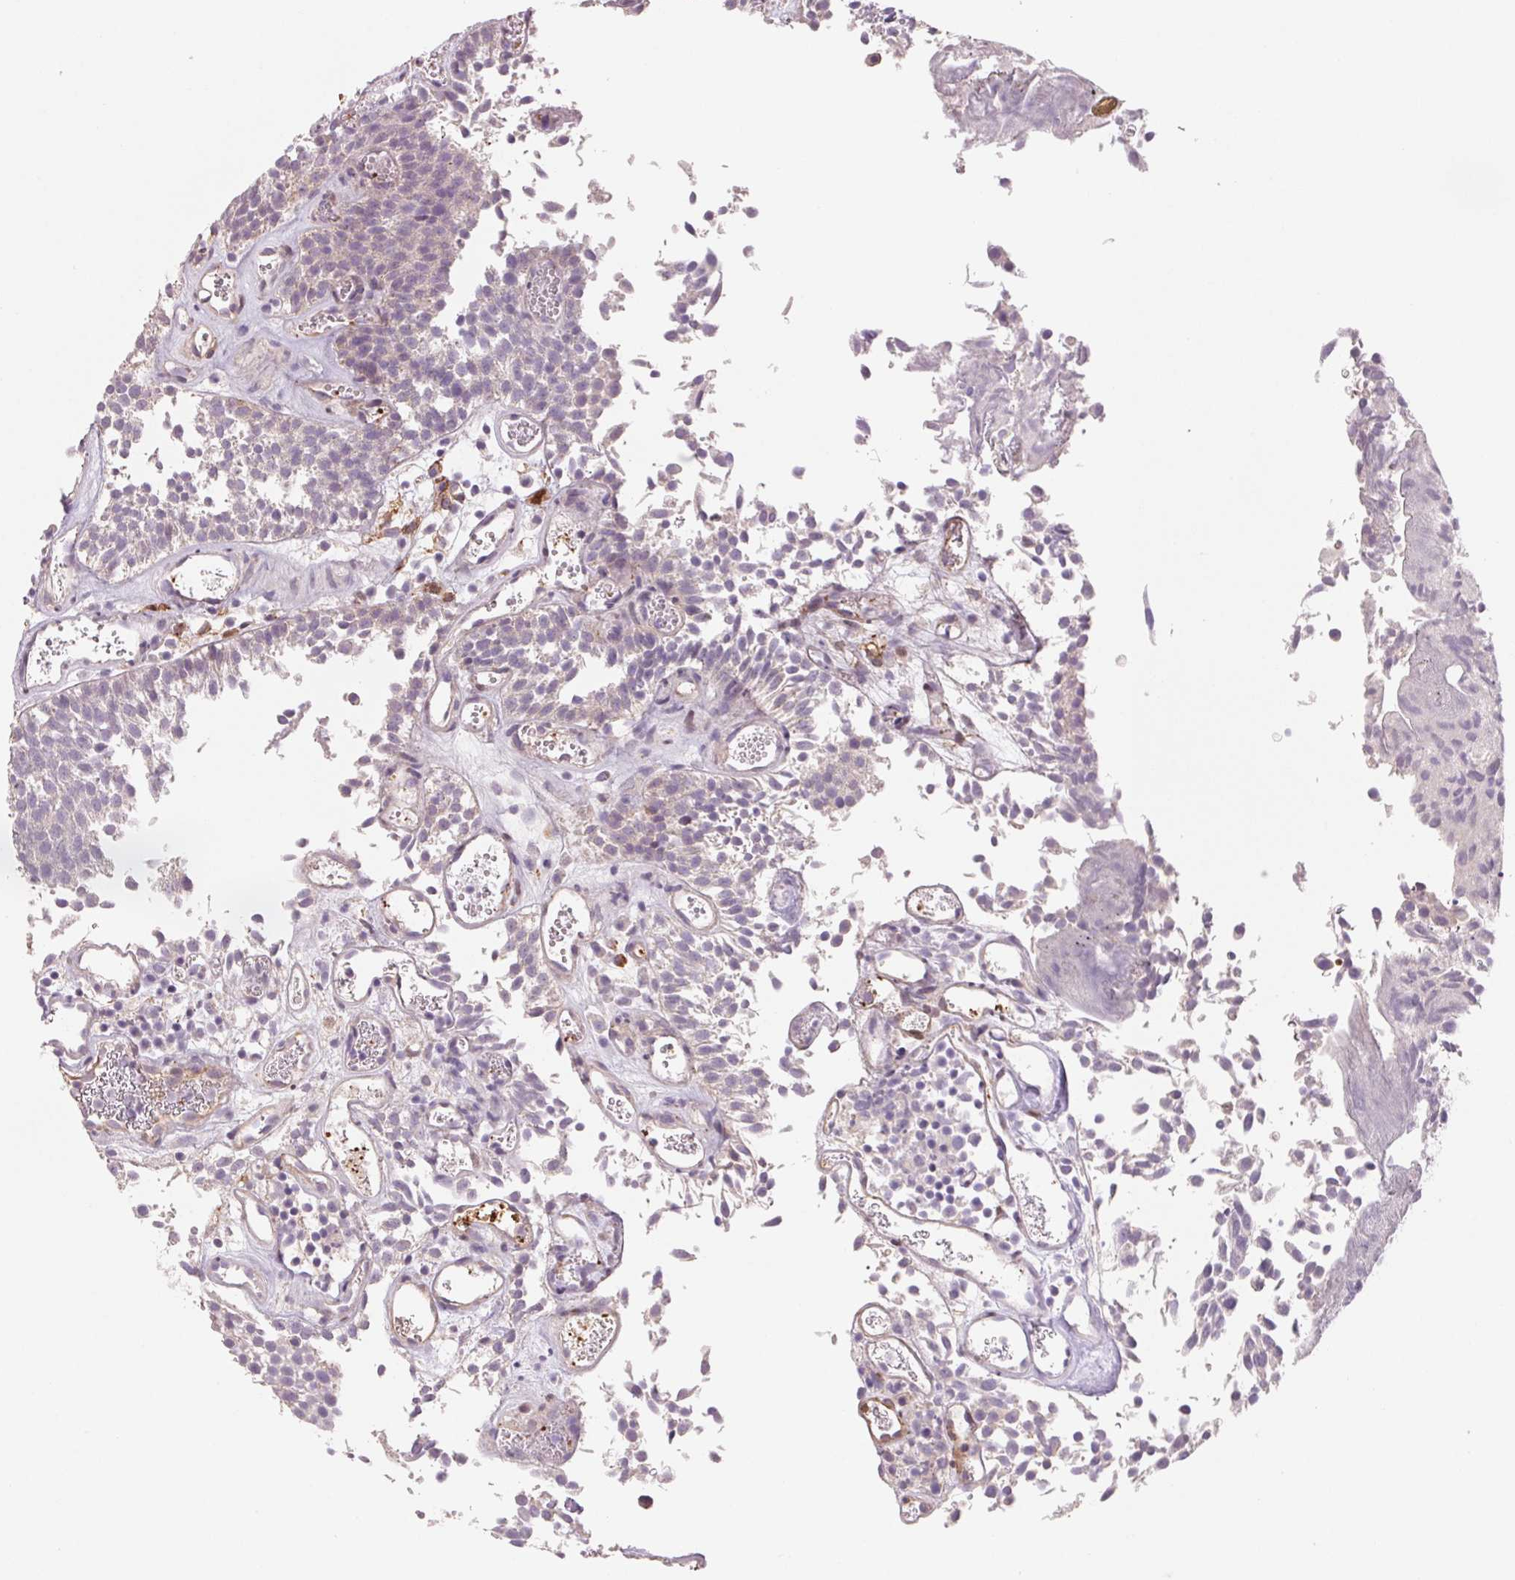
{"staining": {"intensity": "negative", "quantity": "none", "location": "none"}, "tissue": "urothelial cancer", "cell_type": "Tumor cells", "image_type": "cancer", "snomed": [{"axis": "morphology", "description": "Urothelial carcinoma, Low grade"}, {"axis": "topography", "description": "Urinary bladder"}], "caption": "An image of human low-grade urothelial carcinoma is negative for staining in tumor cells.", "gene": "ANKRD13B", "patient": {"sex": "female", "age": 79}}